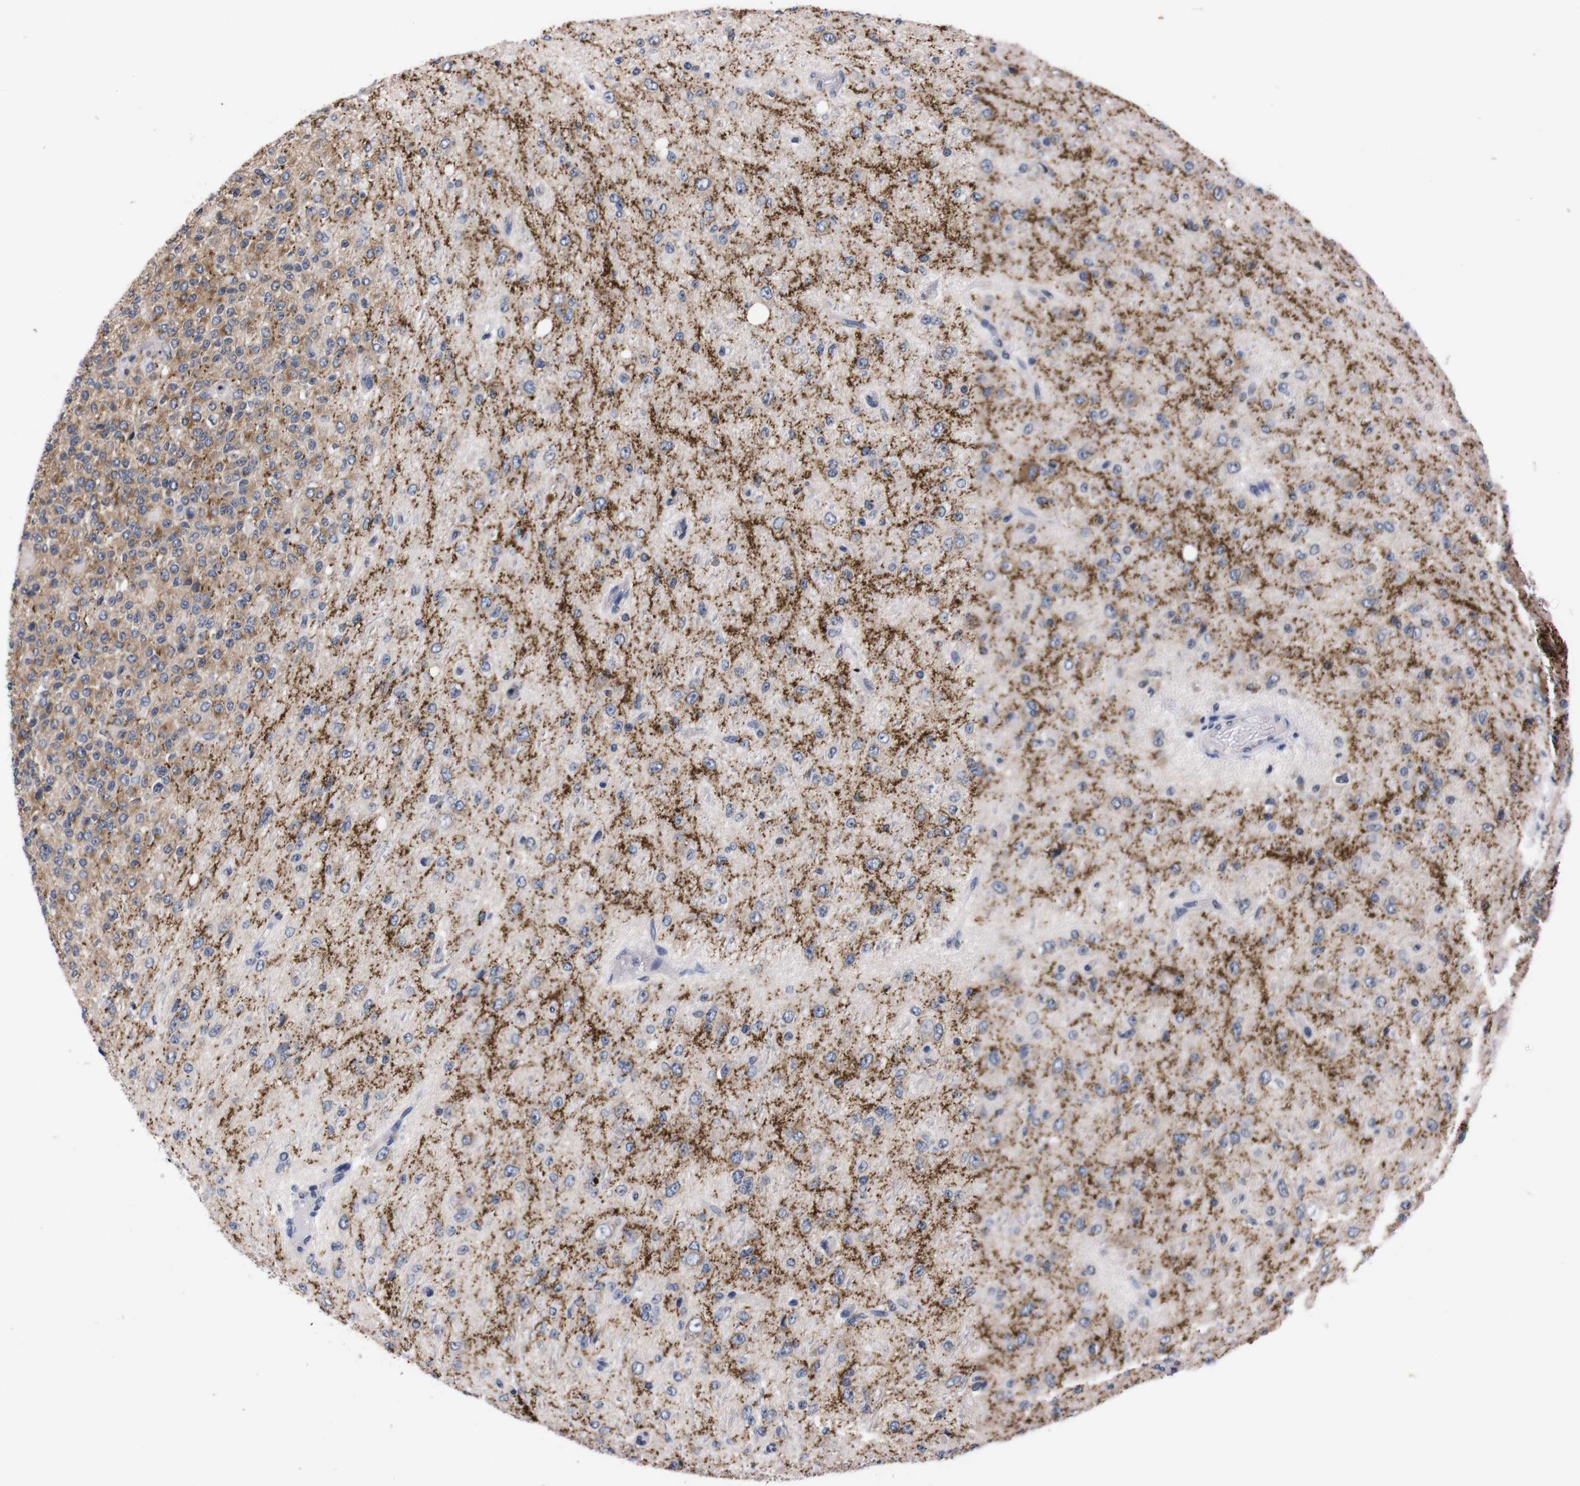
{"staining": {"intensity": "weak", "quantity": "<25%", "location": "cytoplasmic/membranous"}, "tissue": "glioma", "cell_type": "Tumor cells", "image_type": "cancer", "snomed": [{"axis": "morphology", "description": "Glioma, malignant, High grade"}, {"axis": "topography", "description": "pancreas cauda"}], "caption": "Immunohistochemistry of glioma shows no expression in tumor cells. (DAB immunohistochemistry, high magnification).", "gene": "TNFRSF21", "patient": {"sex": "male", "age": 60}}